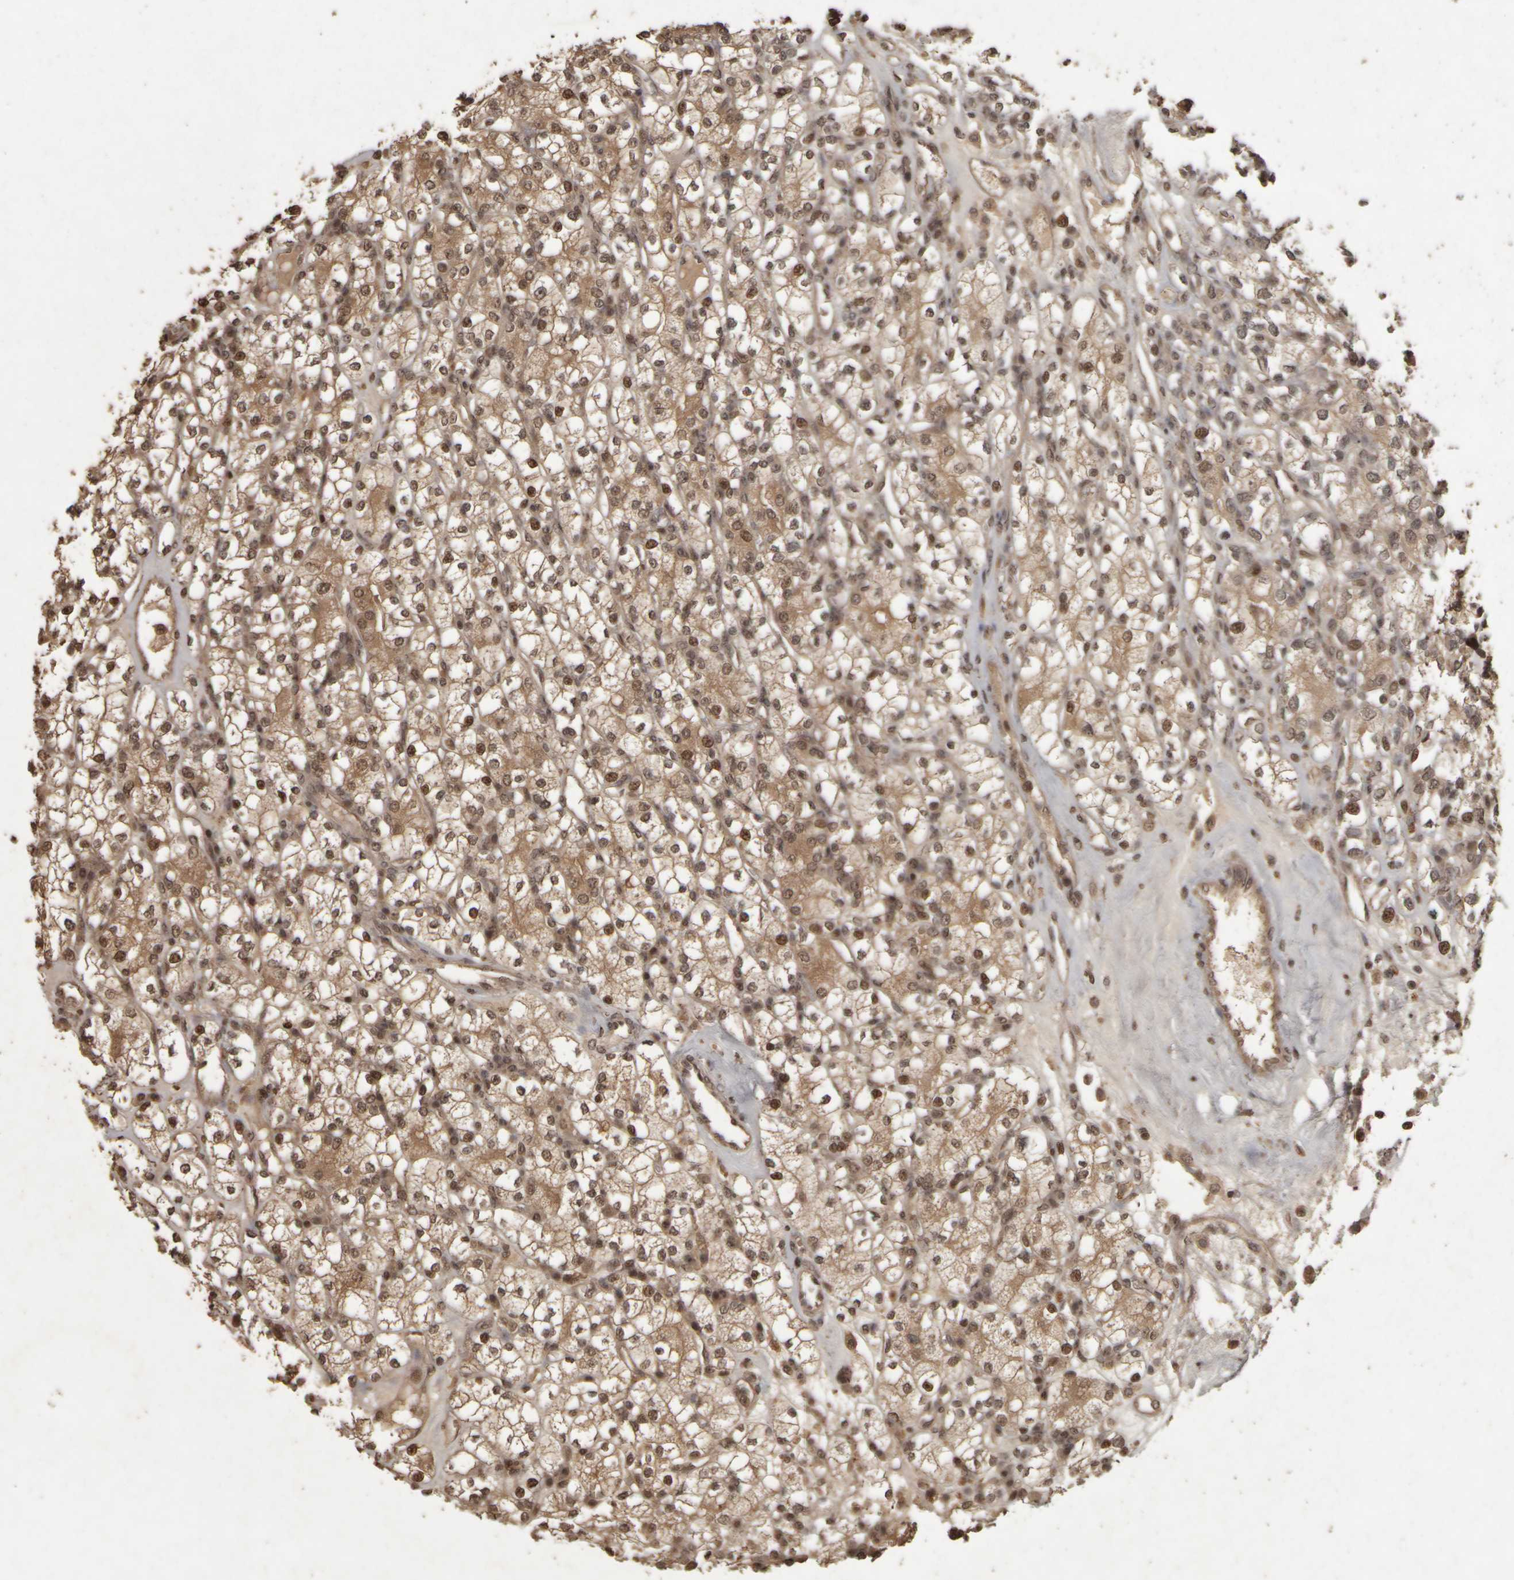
{"staining": {"intensity": "moderate", "quantity": ">75%", "location": "cytoplasmic/membranous,nuclear"}, "tissue": "renal cancer", "cell_type": "Tumor cells", "image_type": "cancer", "snomed": [{"axis": "morphology", "description": "Adenocarcinoma, NOS"}, {"axis": "topography", "description": "Kidney"}], "caption": "Renal cancer (adenocarcinoma) was stained to show a protein in brown. There is medium levels of moderate cytoplasmic/membranous and nuclear expression in about >75% of tumor cells.", "gene": "ACO1", "patient": {"sex": "male", "age": 77}}